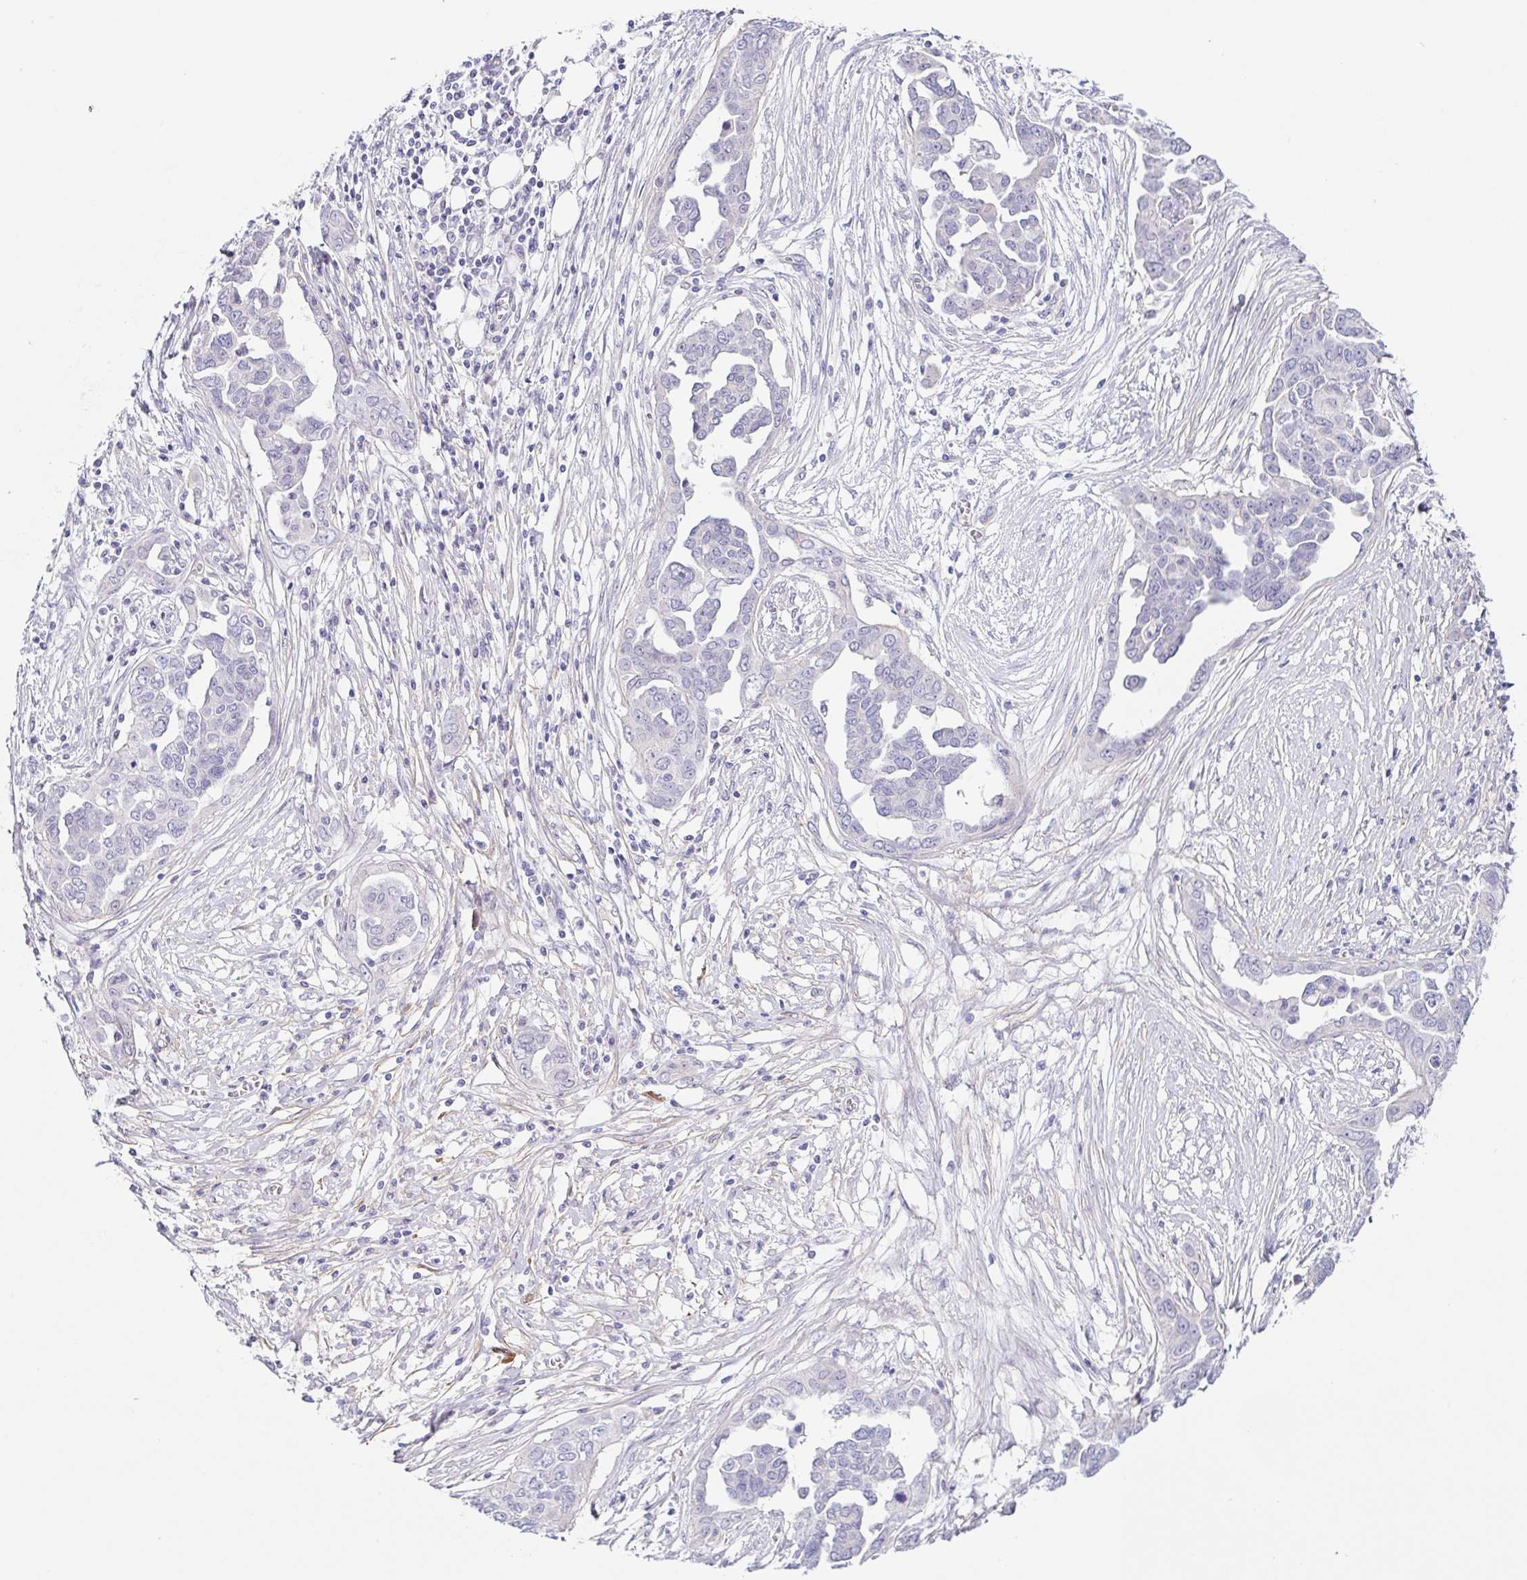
{"staining": {"intensity": "negative", "quantity": "none", "location": "none"}, "tissue": "ovarian cancer", "cell_type": "Tumor cells", "image_type": "cancer", "snomed": [{"axis": "morphology", "description": "Cystadenocarcinoma, serous, NOS"}, {"axis": "topography", "description": "Ovary"}], "caption": "This is an IHC micrograph of ovarian serous cystadenocarcinoma. There is no staining in tumor cells.", "gene": "DCAF17", "patient": {"sex": "female", "age": 59}}